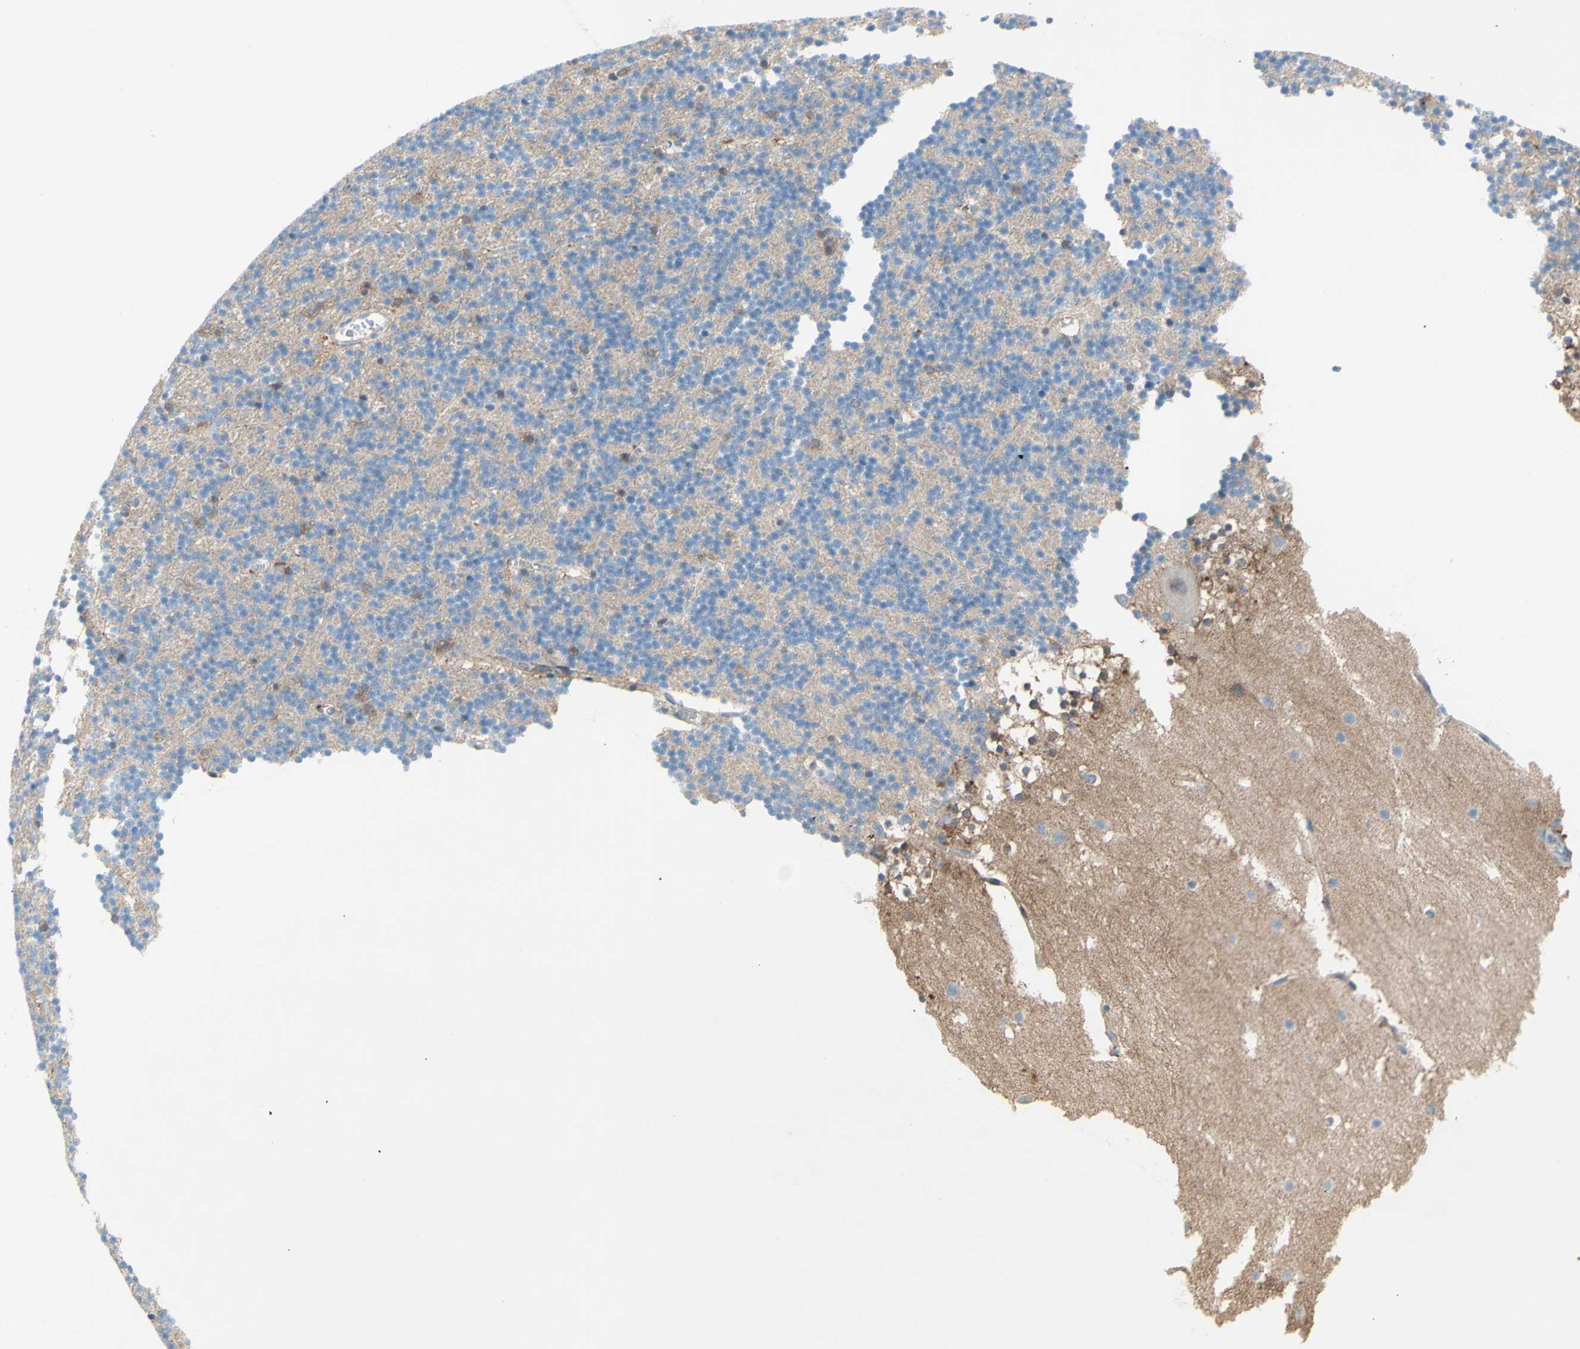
{"staining": {"intensity": "moderate", "quantity": "<25%", "location": "cytoplasmic/membranous"}, "tissue": "cerebellum", "cell_type": "Cells in granular layer", "image_type": "normal", "snomed": [{"axis": "morphology", "description": "Normal tissue, NOS"}, {"axis": "topography", "description": "Cerebellum"}], "caption": "Cerebellum stained with a brown dye shows moderate cytoplasmic/membranous positive expression in approximately <25% of cells in granular layer.", "gene": "DYNLRB1", "patient": {"sex": "male", "age": 45}}